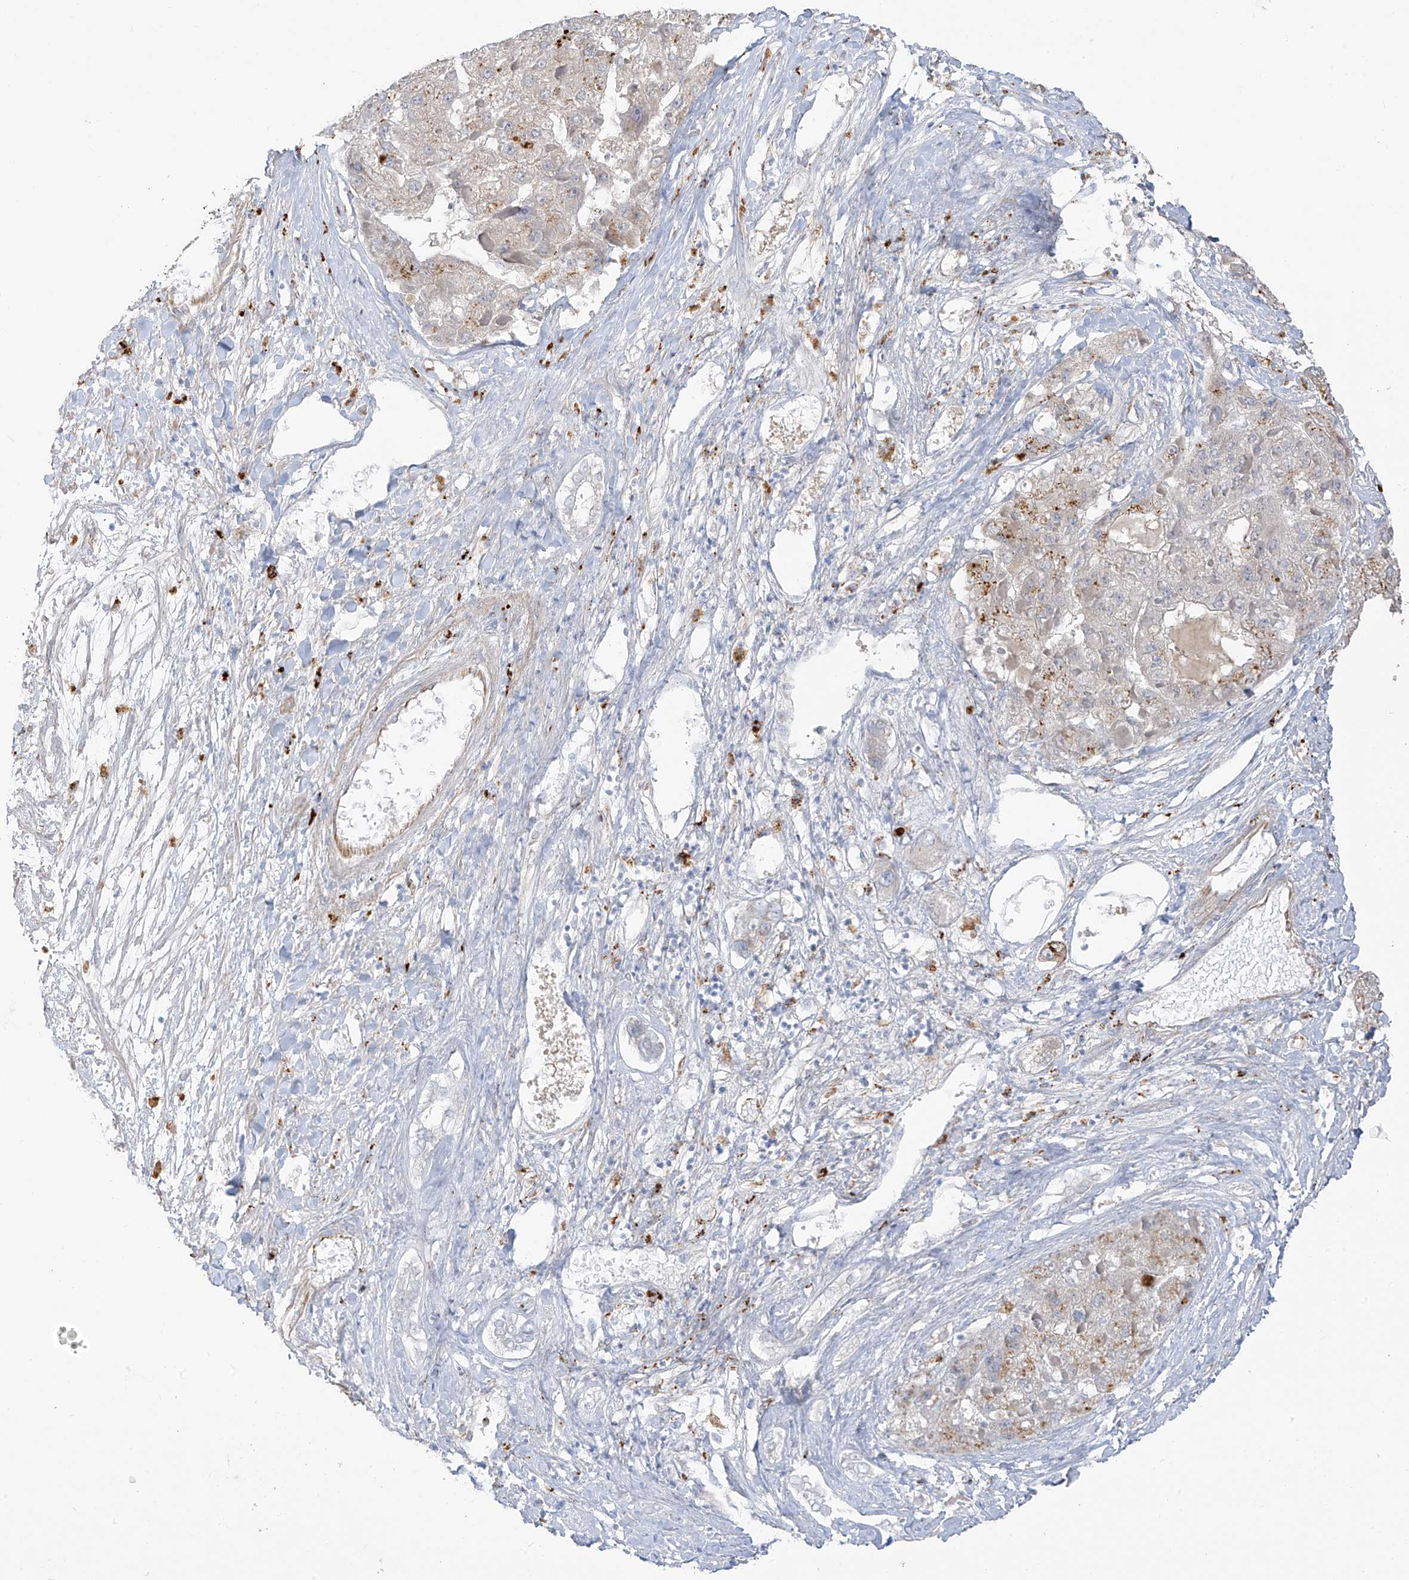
{"staining": {"intensity": "weak", "quantity": "25%-75%", "location": "cytoplasmic/membranous"}, "tissue": "liver cancer", "cell_type": "Tumor cells", "image_type": "cancer", "snomed": [{"axis": "morphology", "description": "Carcinoma, Hepatocellular, NOS"}, {"axis": "topography", "description": "Liver"}], "caption": "Protein staining demonstrates weak cytoplasmic/membranous positivity in about 25%-75% of tumor cells in liver cancer (hepatocellular carcinoma). The staining was performed using DAB (3,3'-diaminobenzidine), with brown indicating positive protein expression. Nuclei are stained blue with hematoxylin.", "gene": "TAL2", "patient": {"sex": "female", "age": 73}}